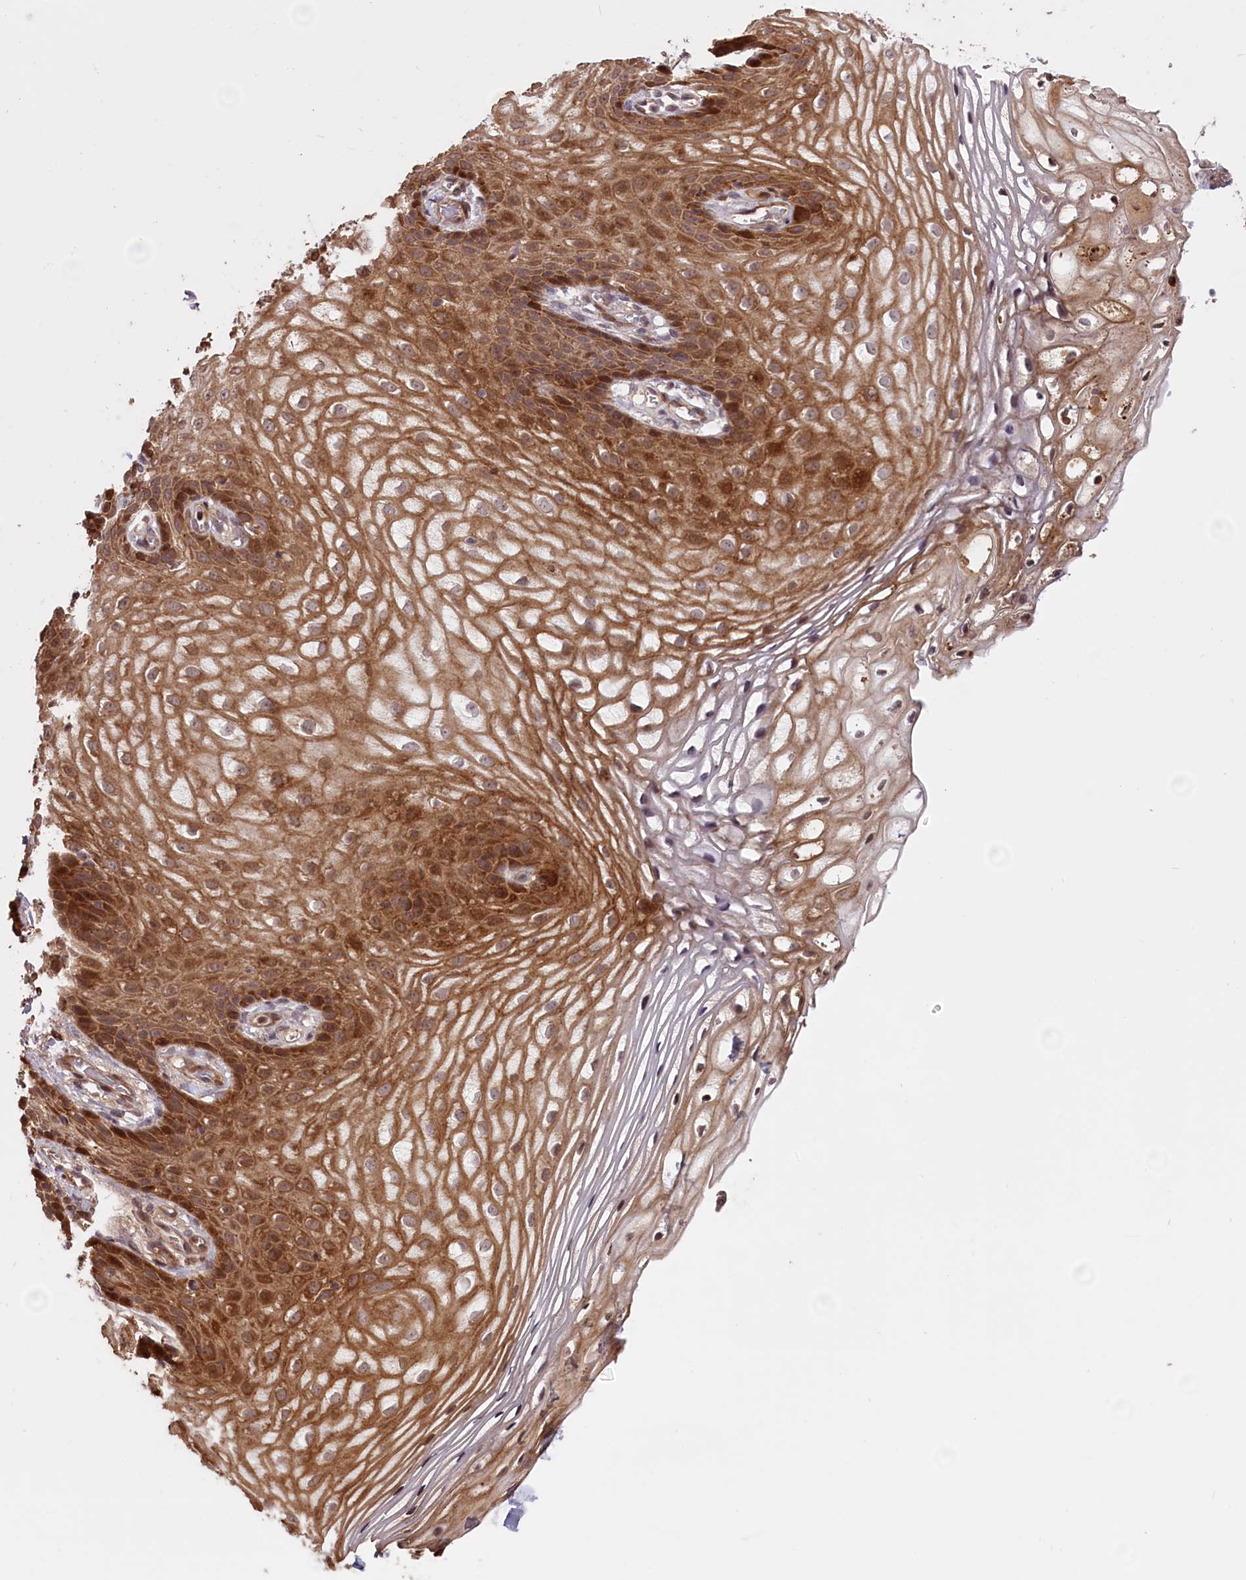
{"staining": {"intensity": "moderate", "quantity": ">75%", "location": "cytoplasmic/membranous,nuclear"}, "tissue": "vagina", "cell_type": "Squamous epithelial cells", "image_type": "normal", "snomed": [{"axis": "morphology", "description": "Normal tissue, NOS"}, {"axis": "topography", "description": "Vagina"}], "caption": "Vagina stained with DAB IHC demonstrates medium levels of moderate cytoplasmic/membranous,nuclear positivity in approximately >75% of squamous epithelial cells.", "gene": "ENHO", "patient": {"sex": "female", "age": 60}}